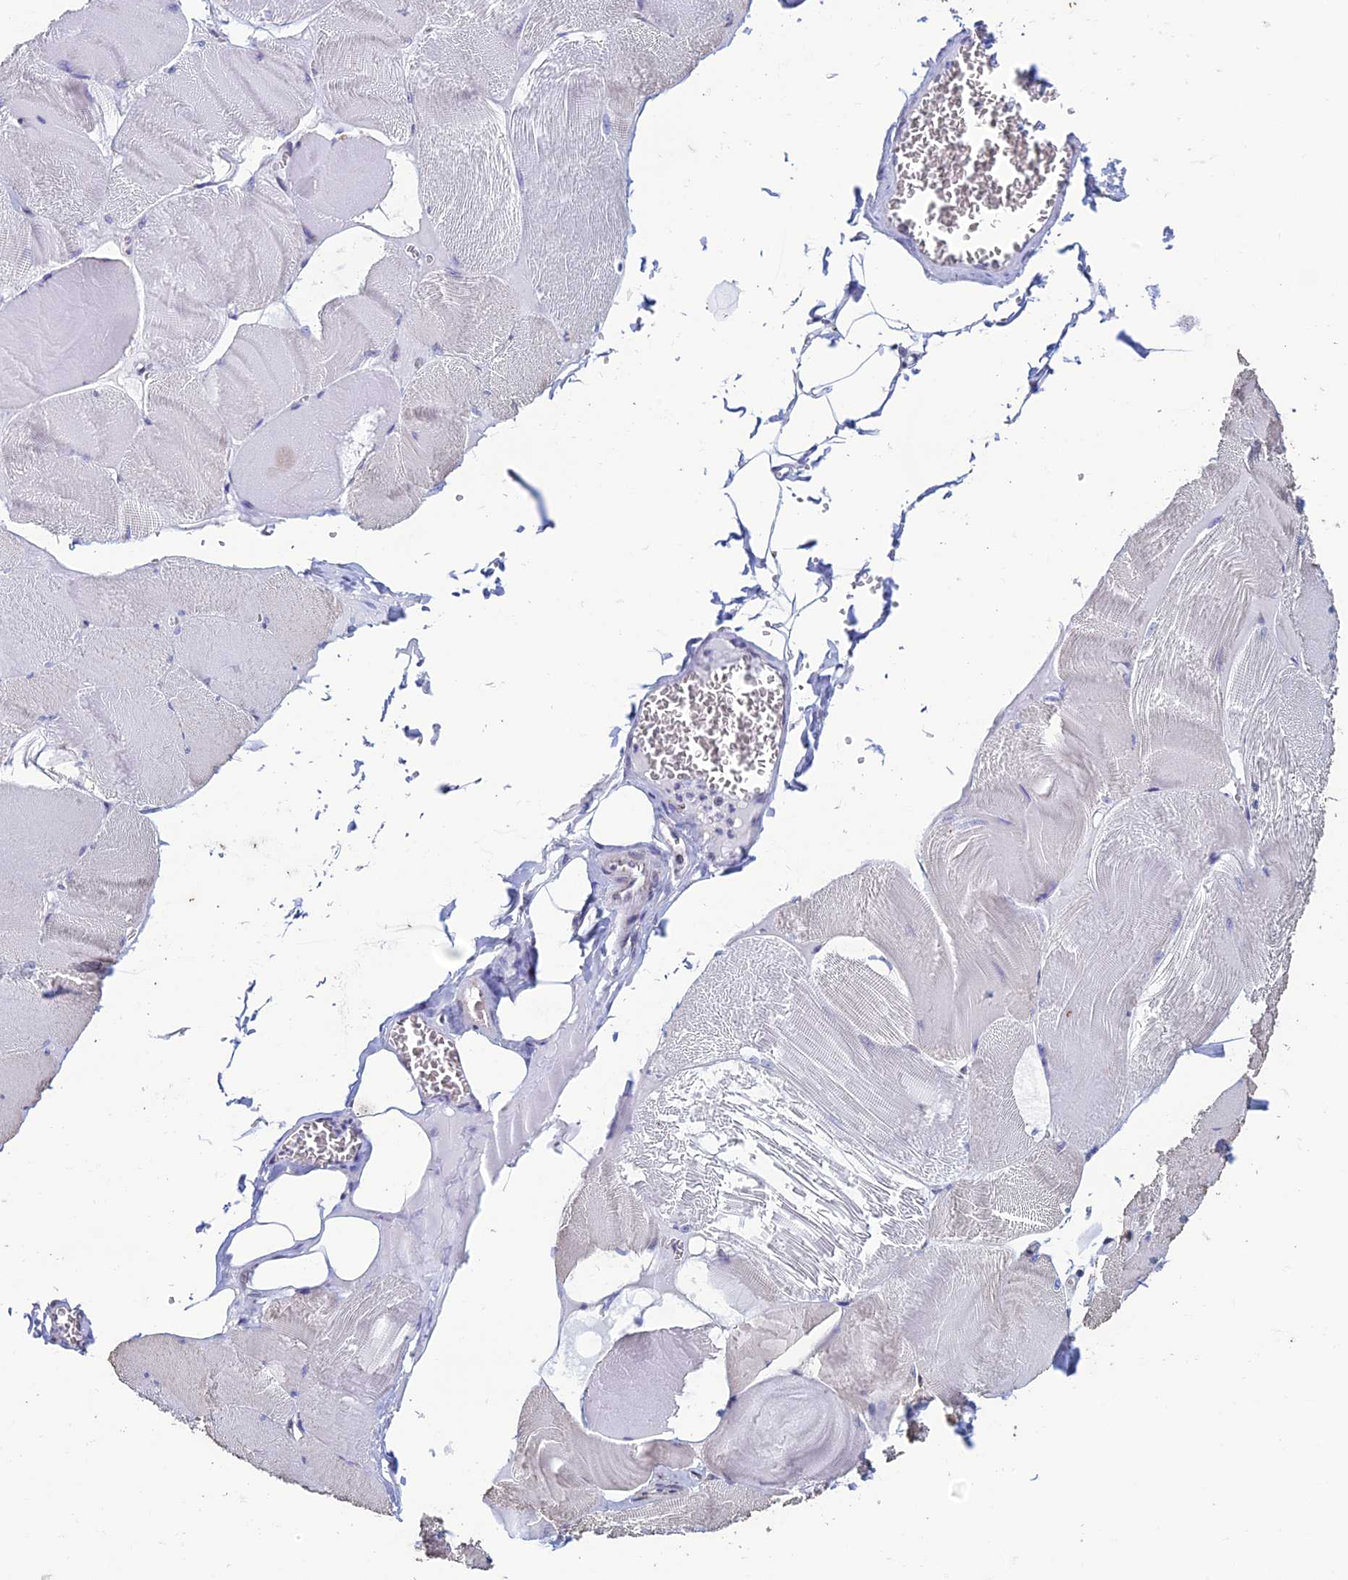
{"staining": {"intensity": "negative", "quantity": "none", "location": "none"}, "tissue": "skeletal muscle", "cell_type": "Myocytes", "image_type": "normal", "snomed": [{"axis": "morphology", "description": "Normal tissue, NOS"}, {"axis": "morphology", "description": "Basal cell carcinoma"}, {"axis": "topography", "description": "Skeletal muscle"}], "caption": "There is no significant staining in myocytes of skeletal muscle. Brightfield microscopy of immunohistochemistry stained with DAB (3,3'-diaminobenzidine) (brown) and hematoxylin (blue), captured at high magnification.", "gene": "ZNG1A", "patient": {"sex": "female", "age": 64}}